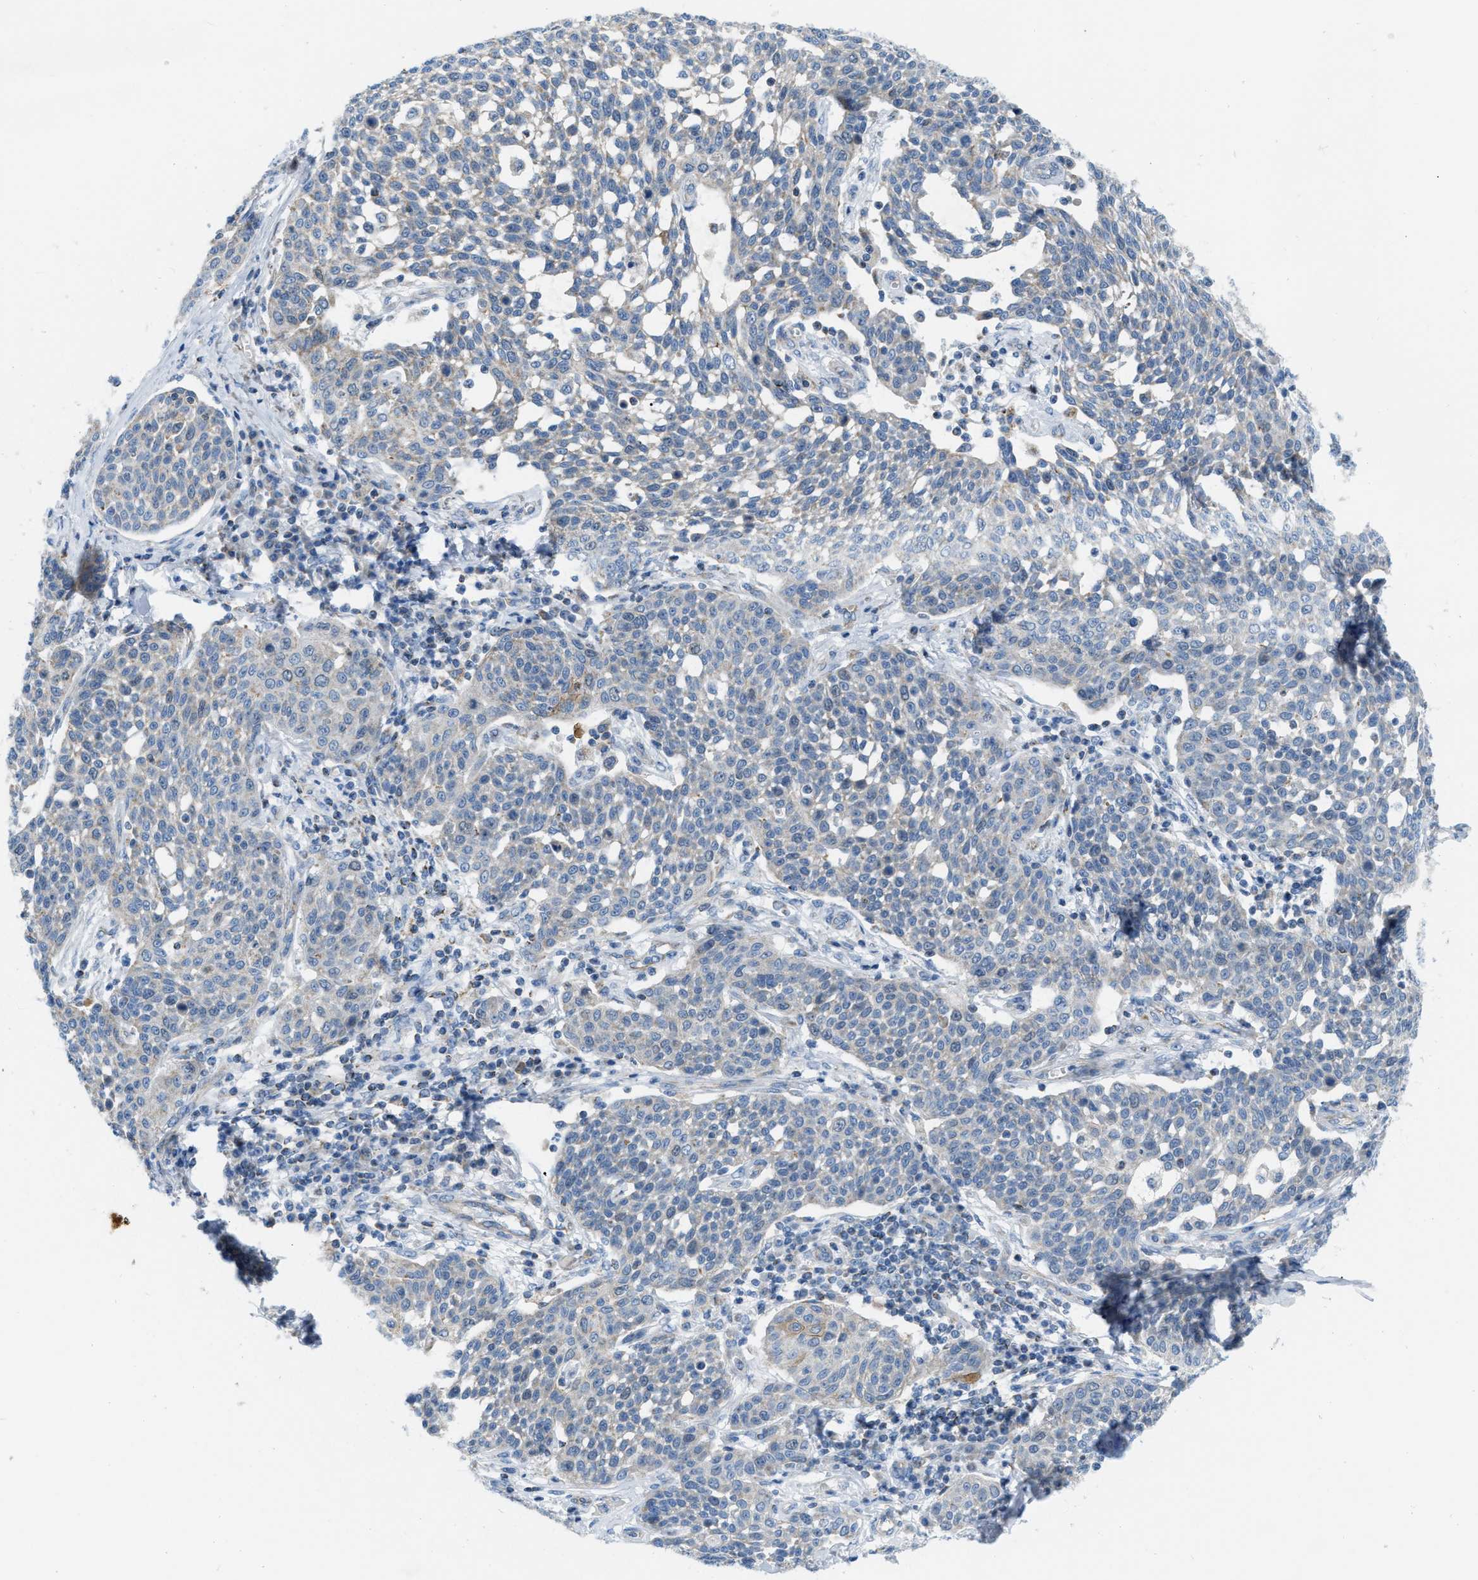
{"staining": {"intensity": "weak", "quantity": "<25%", "location": "cytoplasmic/membranous"}, "tissue": "cervical cancer", "cell_type": "Tumor cells", "image_type": "cancer", "snomed": [{"axis": "morphology", "description": "Squamous cell carcinoma, NOS"}, {"axis": "topography", "description": "Cervix"}], "caption": "Immunohistochemistry (IHC) of human cervical squamous cell carcinoma shows no positivity in tumor cells.", "gene": "JADE1", "patient": {"sex": "female", "age": 34}}